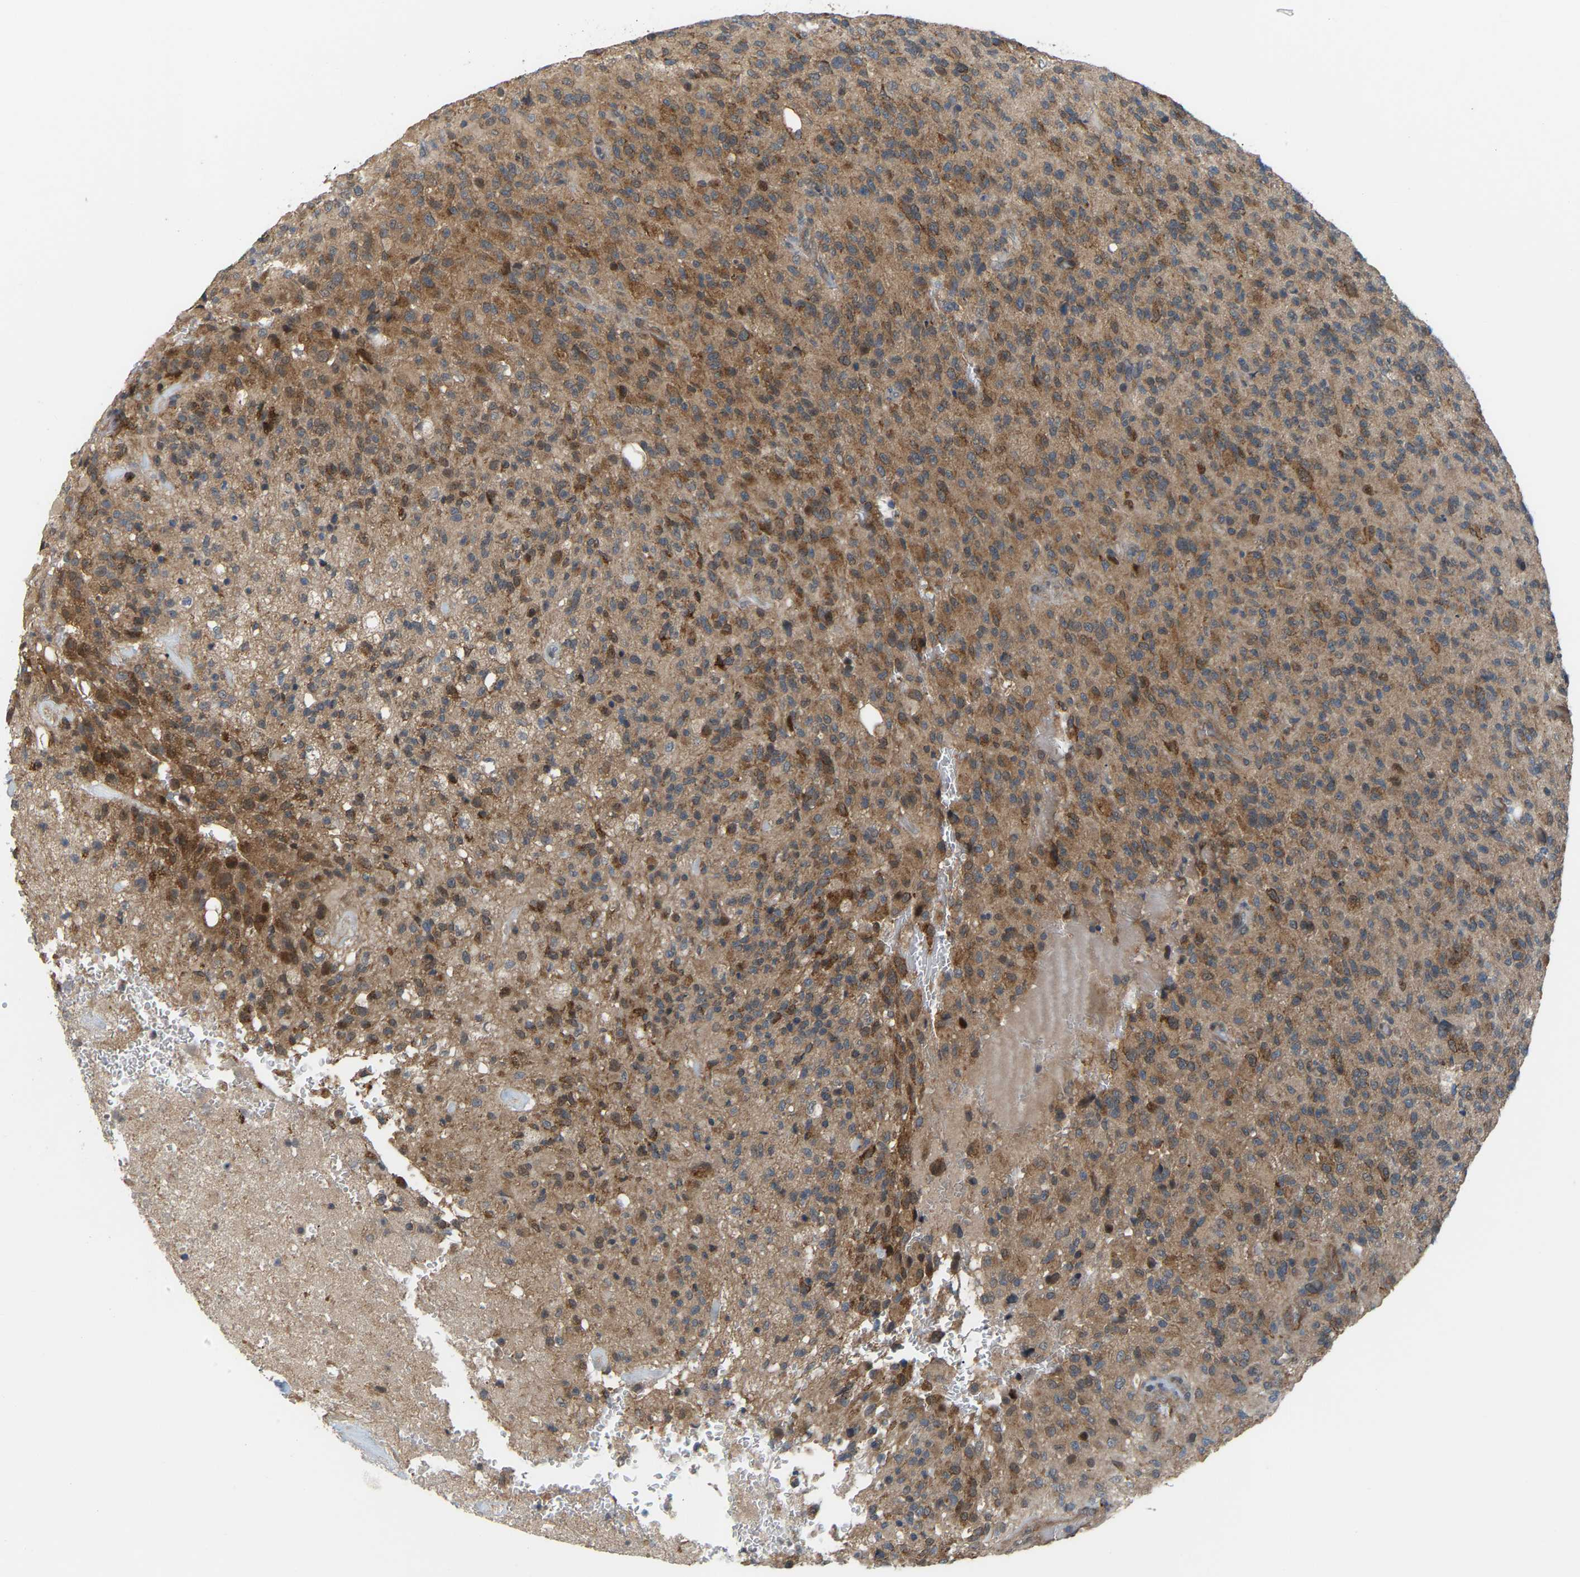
{"staining": {"intensity": "moderate", "quantity": ">75%", "location": "cytoplasmic/membranous"}, "tissue": "glioma", "cell_type": "Tumor cells", "image_type": "cancer", "snomed": [{"axis": "morphology", "description": "Glioma, malignant, High grade"}, {"axis": "topography", "description": "Brain"}], "caption": "A brown stain labels moderate cytoplasmic/membranous positivity of a protein in human malignant high-grade glioma tumor cells.", "gene": "CROT", "patient": {"sex": "male", "age": 71}}